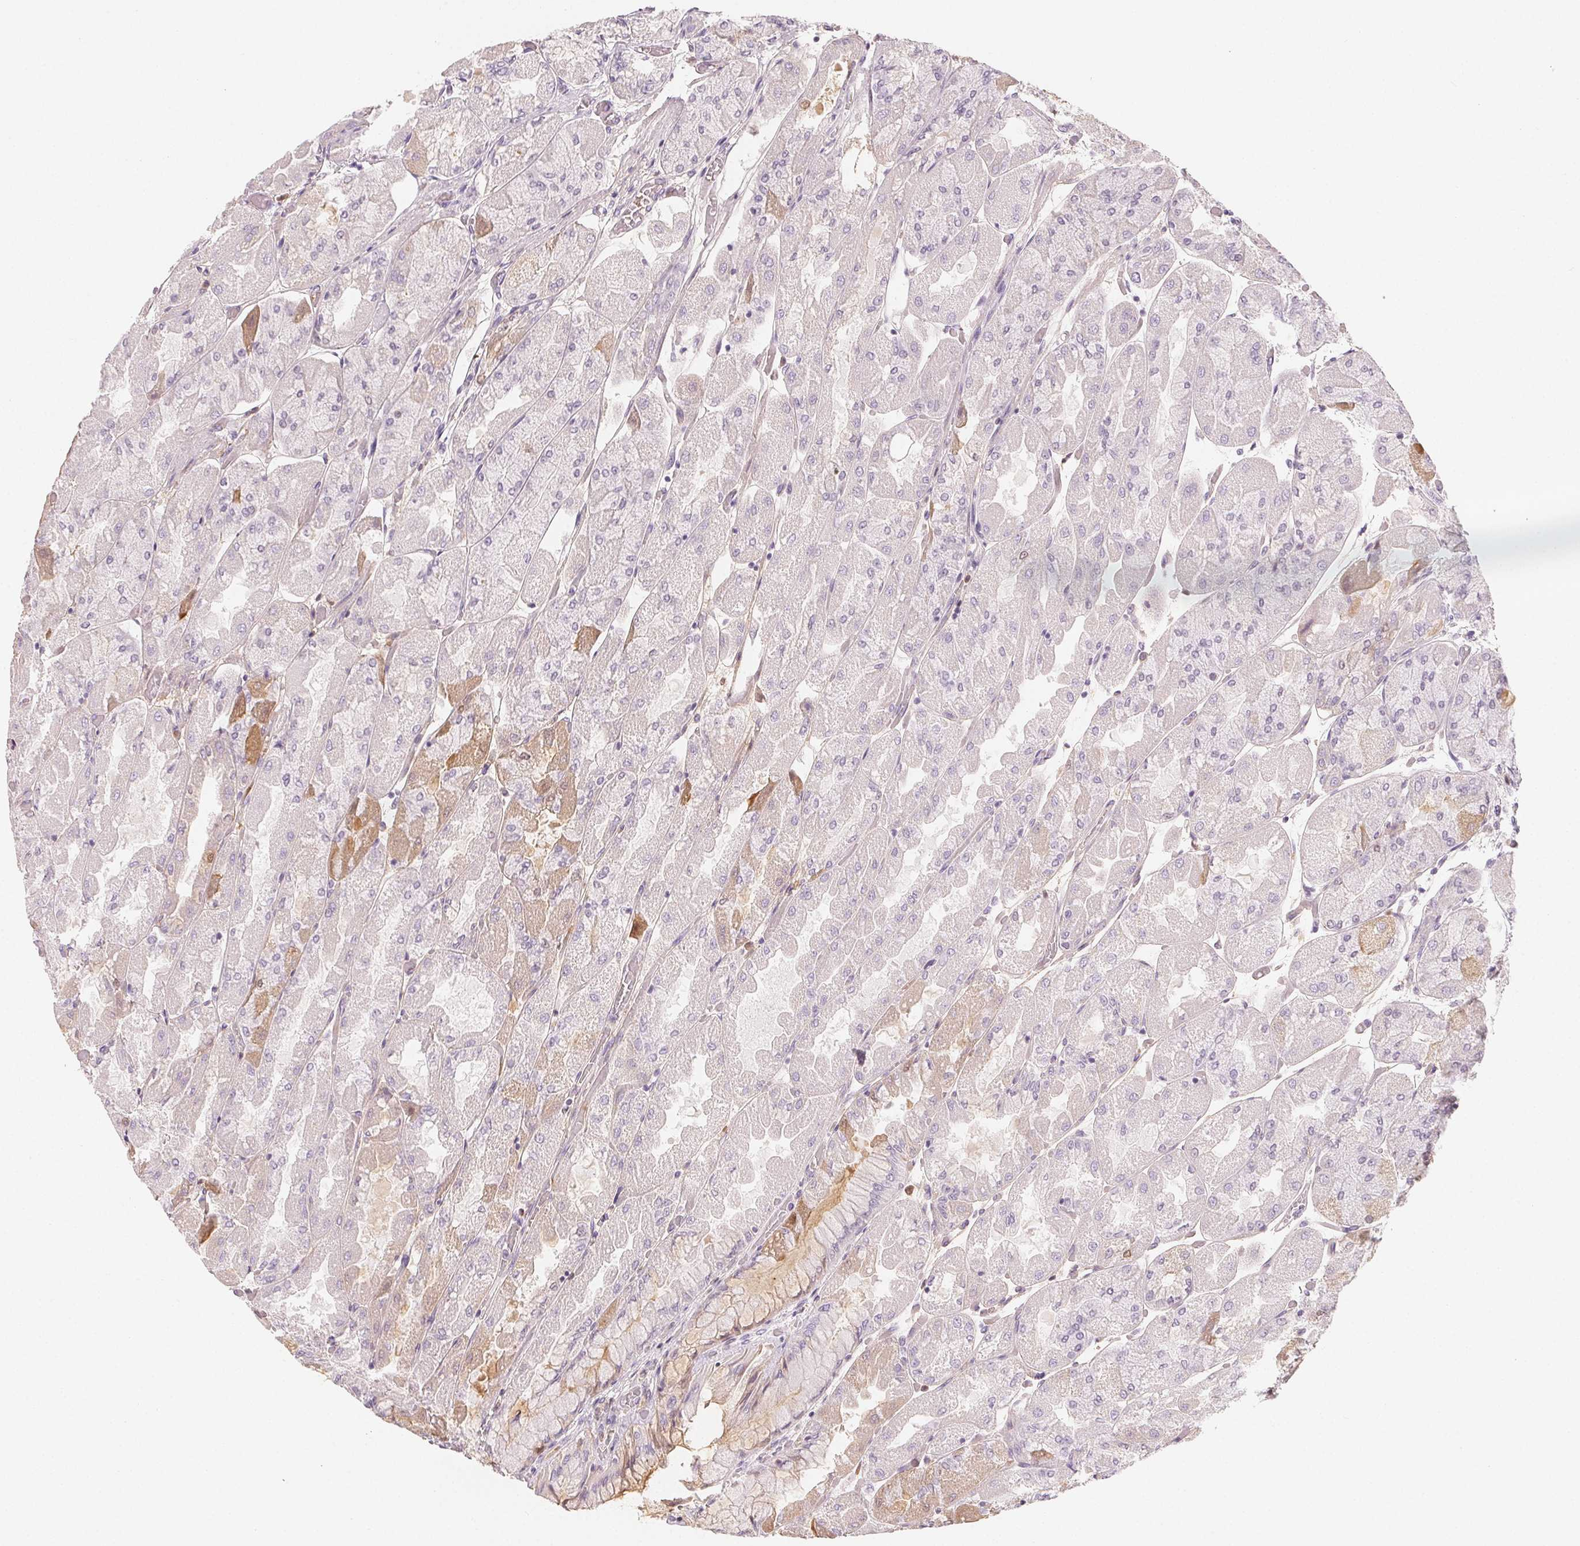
{"staining": {"intensity": "moderate", "quantity": "<25%", "location": "cytoplasmic/membranous"}, "tissue": "stomach", "cell_type": "Glandular cells", "image_type": "normal", "snomed": [{"axis": "morphology", "description": "Normal tissue, NOS"}, {"axis": "topography", "description": "Stomach"}], "caption": "Brown immunohistochemical staining in benign human stomach demonstrates moderate cytoplasmic/membranous expression in about <25% of glandular cells.", "gene": "AFM", "patient": {"sex": "female", "age": 61}}